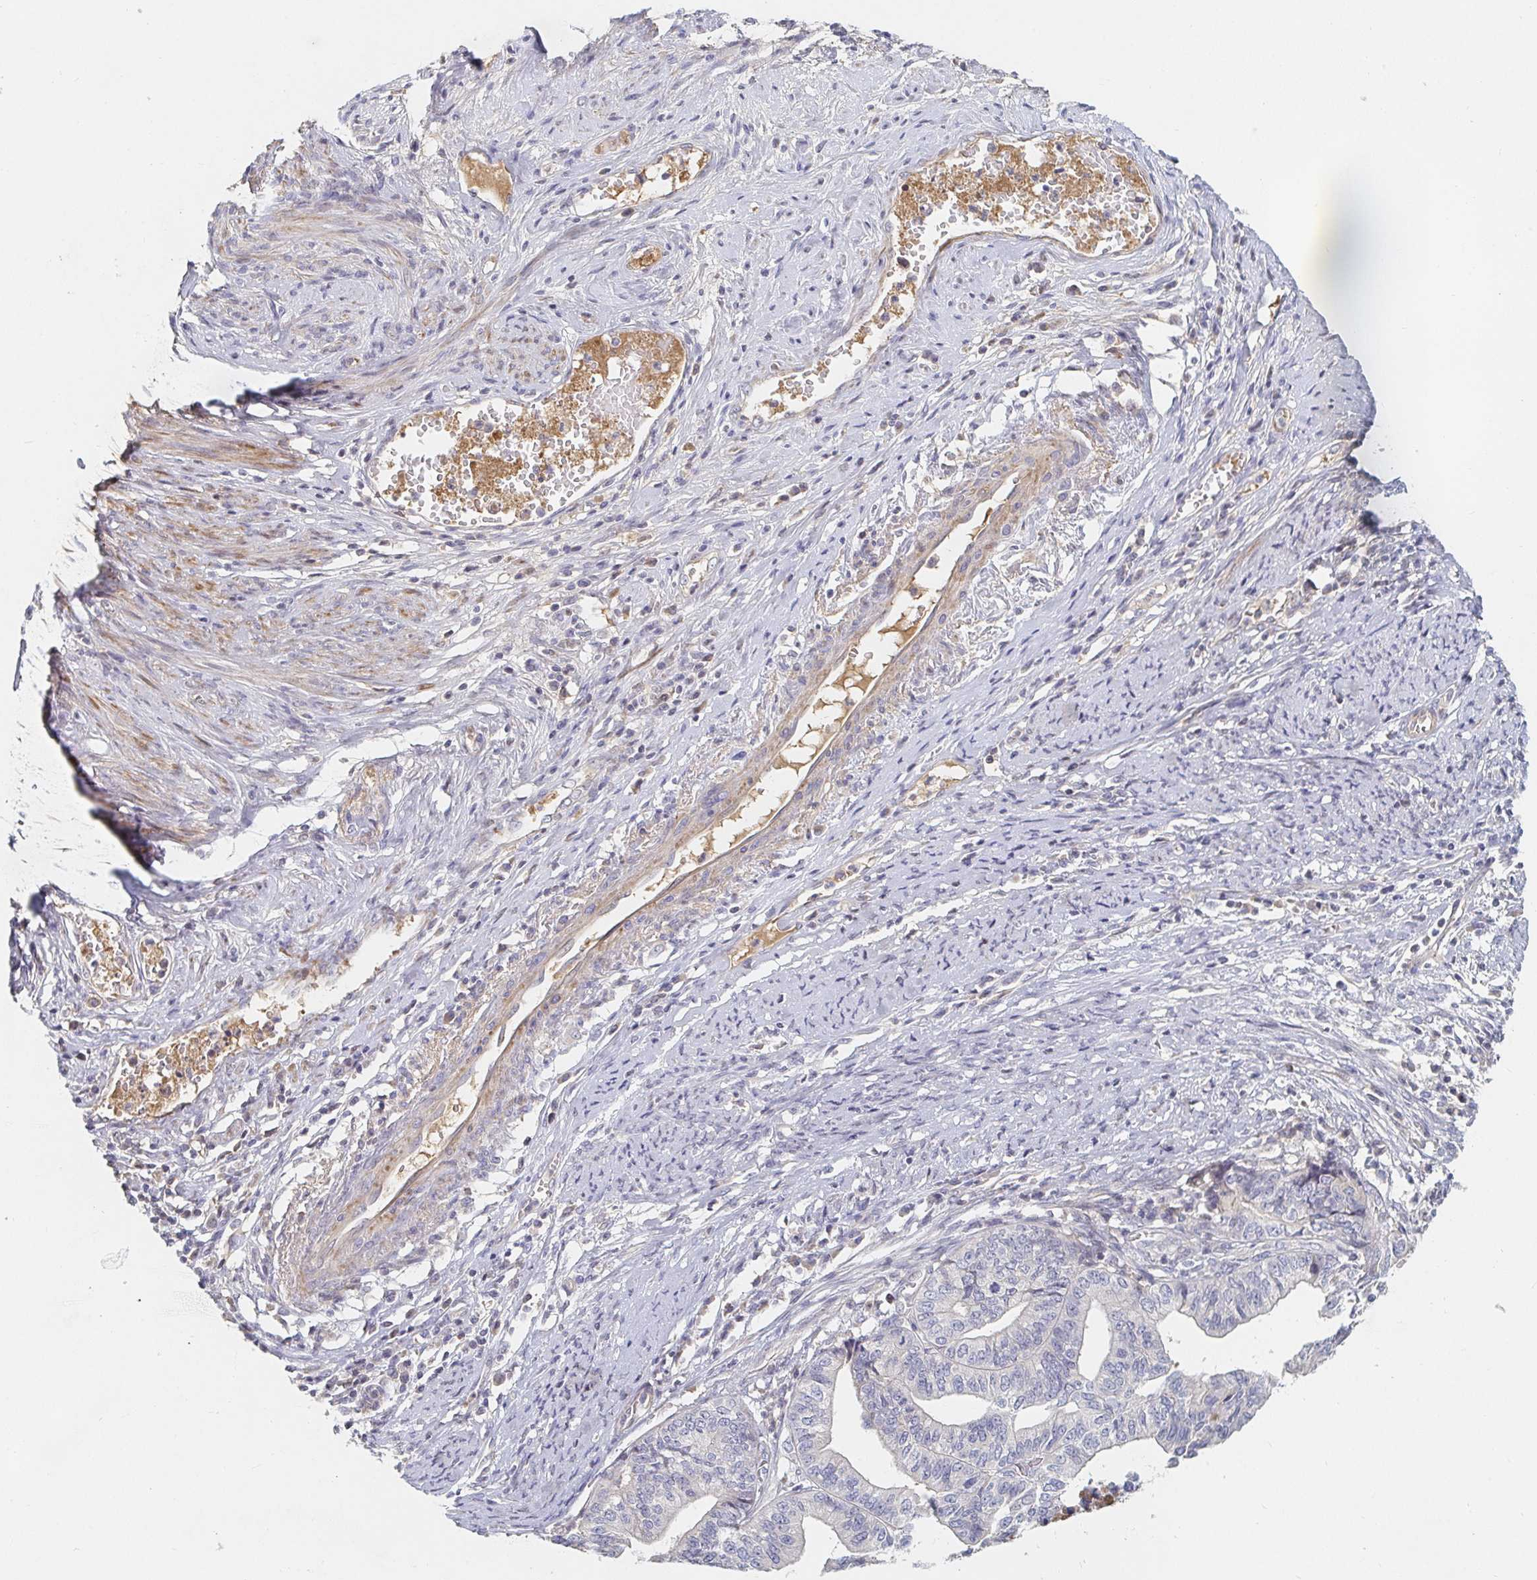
{"staining": {"intensity": "negative", "quantity": "none", "location": "none"}, "tissue": "endometrial cancer", "cell_type": "Tumor cells", "image_type": "cancer", "snomed": [{"axis": "morphology", "description": "Adenocarcinoma, NOS"}, {"axis": "topography", "description": "Endometrium"}], "caption": "Immunohistochemical staining of human adenocarcinoma (endometrial) demonstrates no significant positivity in tumor cells.", "gene": "NME9", "patient": {"sex": "female", "age": 65}}